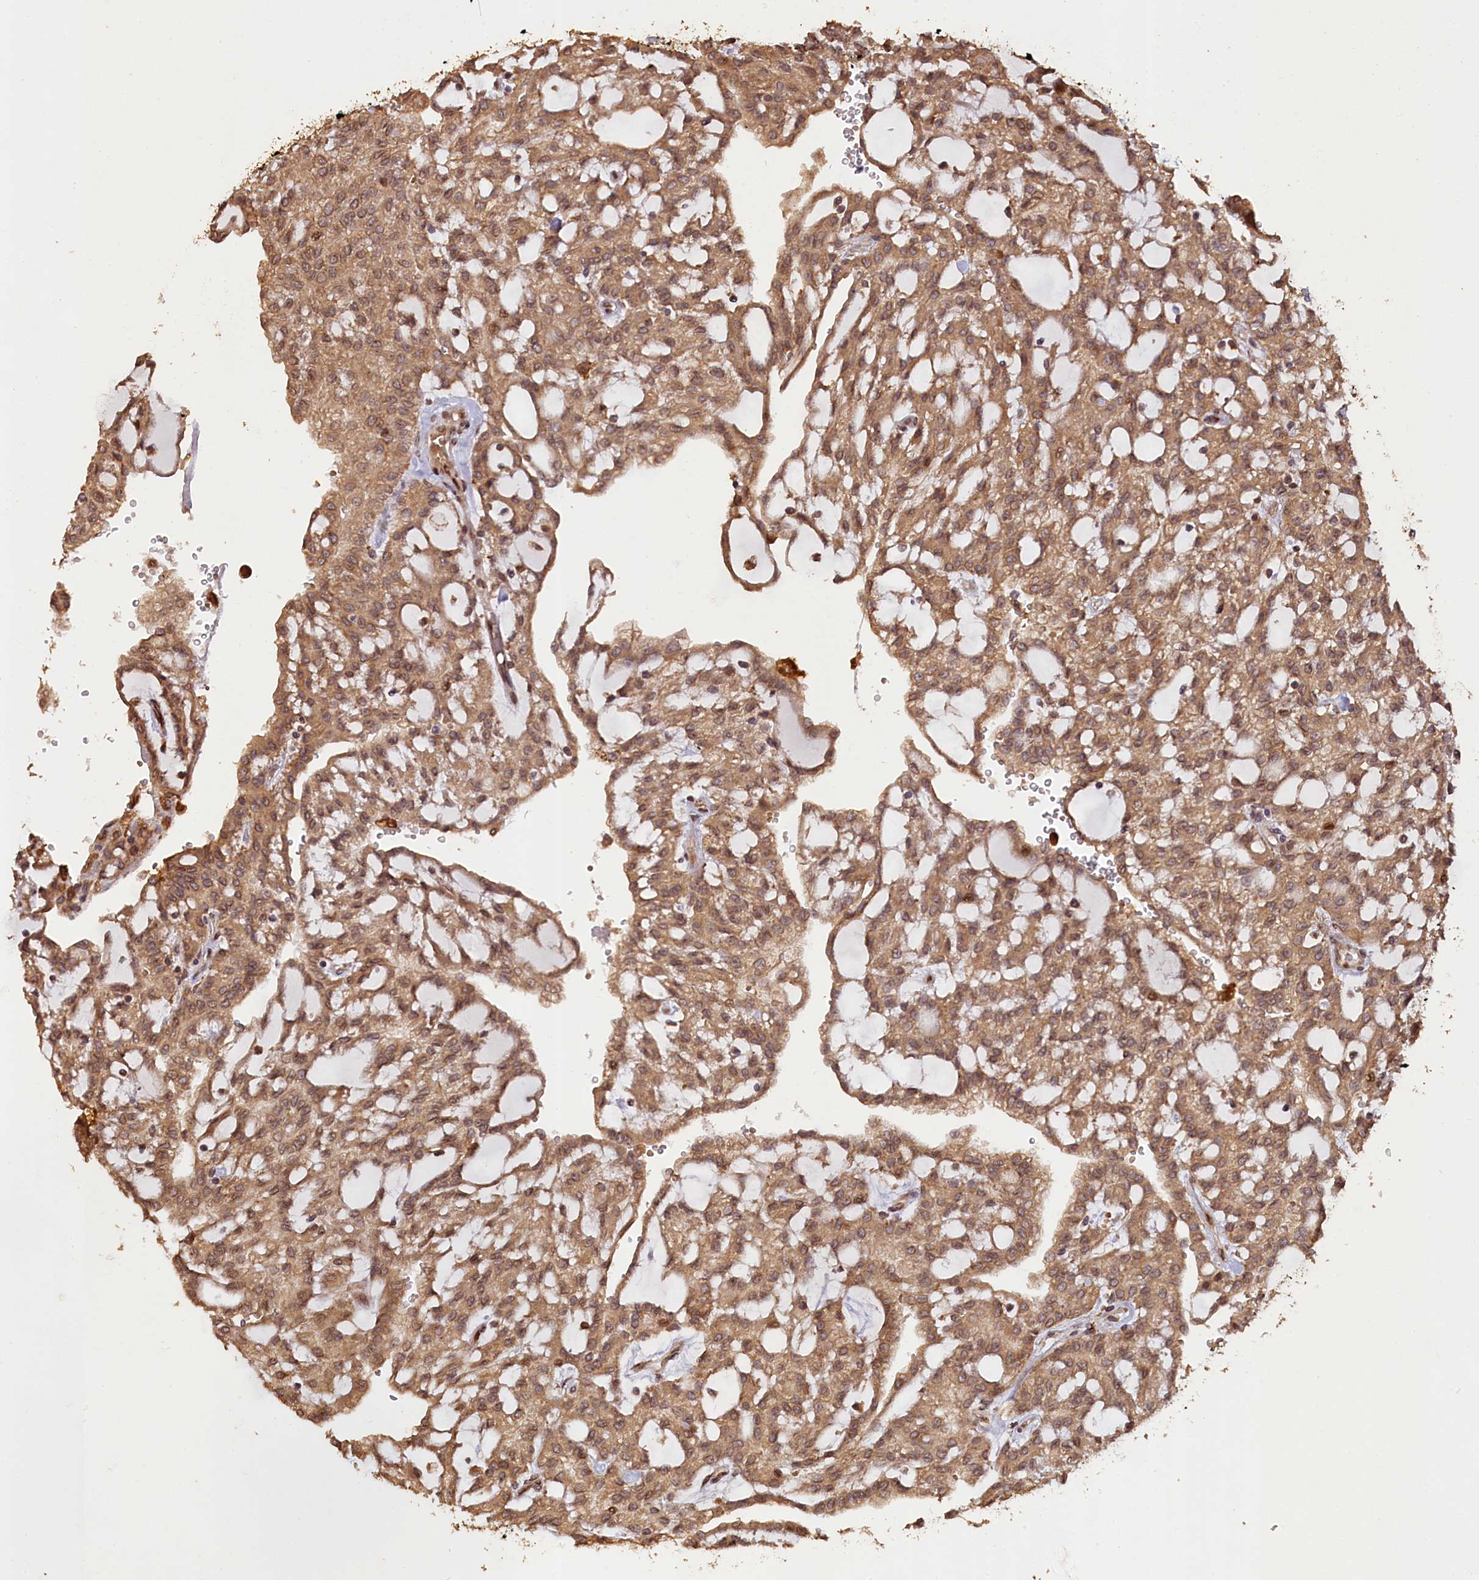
{"staining": {"intensity": "moderate", "quantity": ">75%", "location": "cytoplasmic/membranous,nuclear"}, "tissue": "renal cancer", "cell_type": "Tumor cells", "image_type": "cancer", "snomed": [{"axis": "morphology", "description": "Adenocarcinoma, NOS"}, {"axis": "topography", "description": "Kidney"}], "caption": "Adenocarcinoma (renal) stained with DAB (3,3'-diaminobenzidine) immunohistochemistry (IHC) displays medium levels of moderate cytoplasmic/membranous and nuclear positivity in approximately >75% of tumor cells.", "gene": "SLC38A7", "patient": {"sex": "male", "age": 63}}